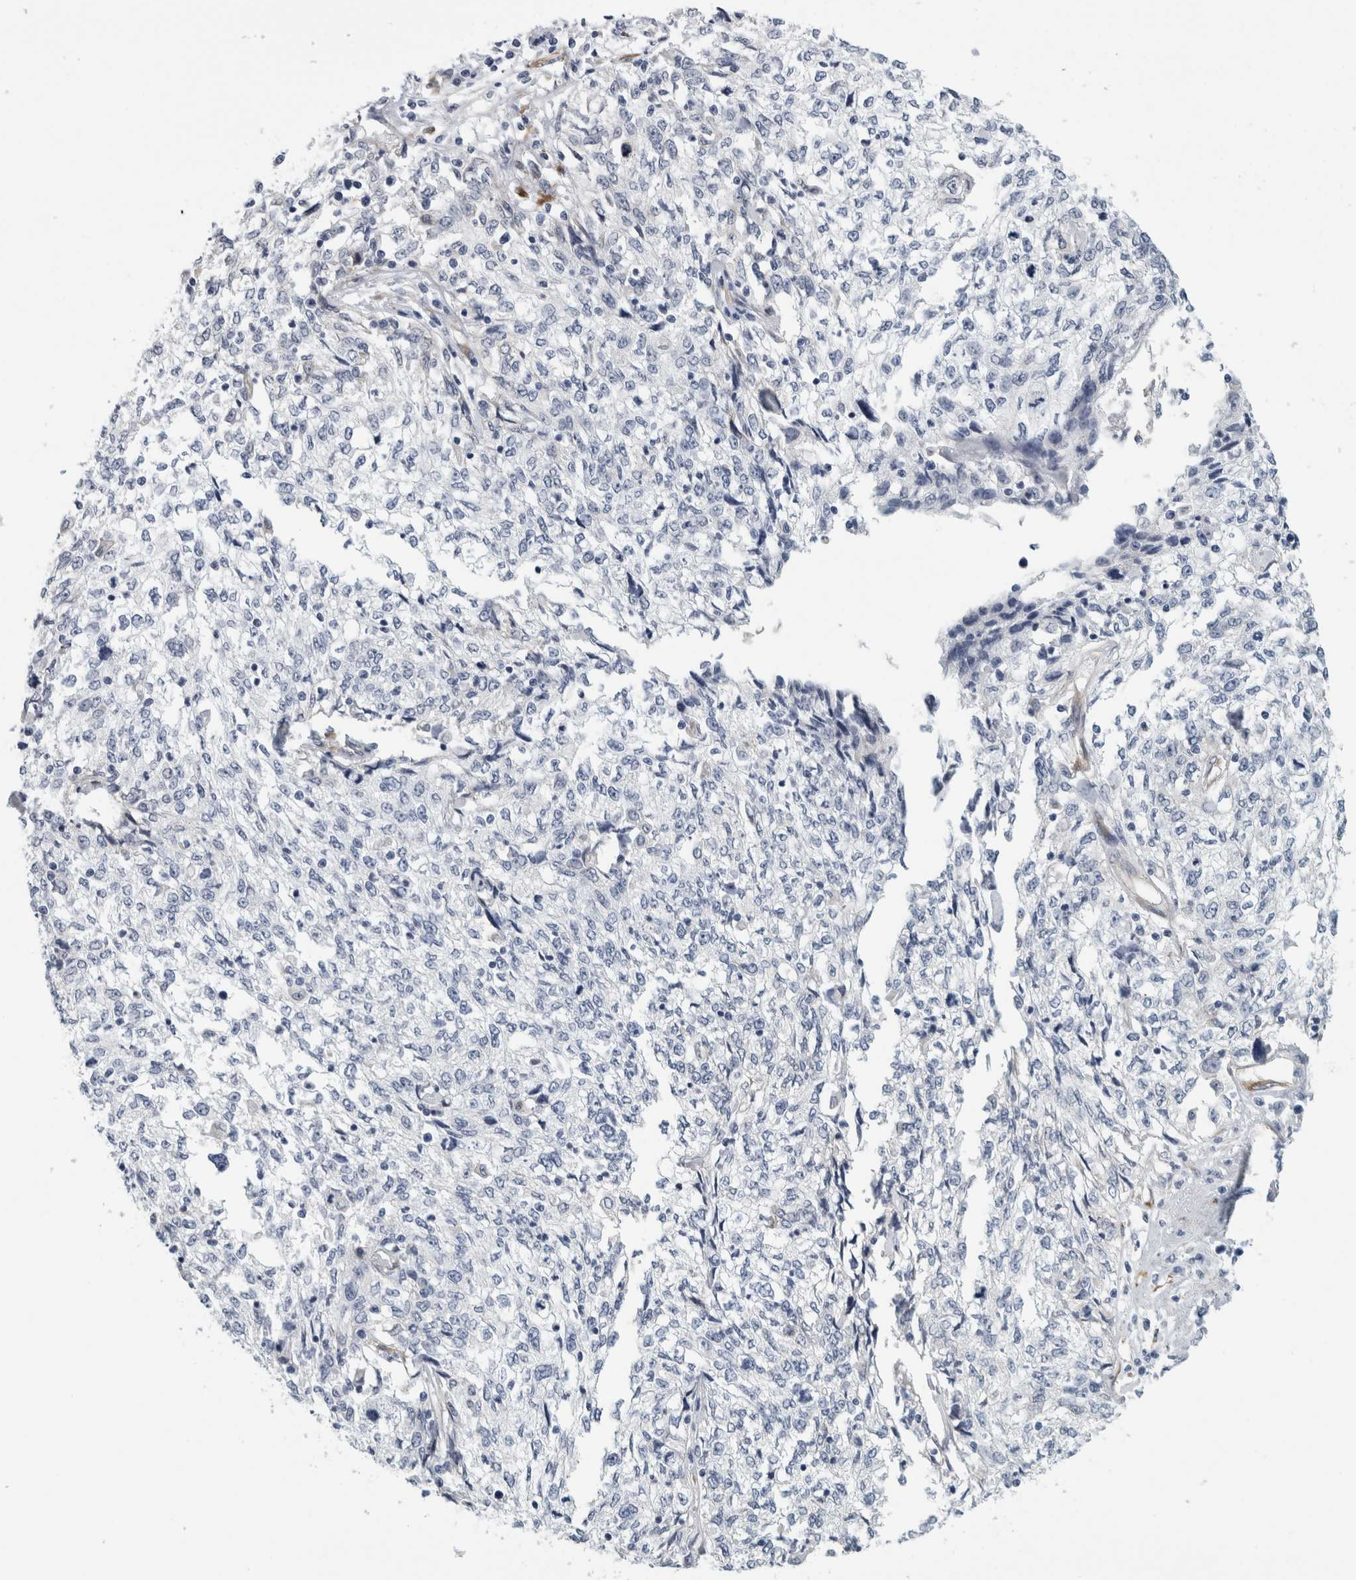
{"staining": {"intensity": "negative", "quantity": "none", "location": "none"}, "tissue": "cervical cancer", "cell_type": "Tumor cells", "image_type": "cancer", "snomed": [{"axis": "morphology", "description": "Squamous cell carcinoma, NOS"}, {"axis": "topography", "description": "Cervix"}], "caption": "A micrograph of cervical squamous cell carcinoma stained for a protein exhibits no brown staining in tumor cells. (DAB (3,3'-diaminobenzidine) IHC with hematoxylin counter stain).", "gene": "B3GNT3", "patient": {"sex": "female", "age": 57}}